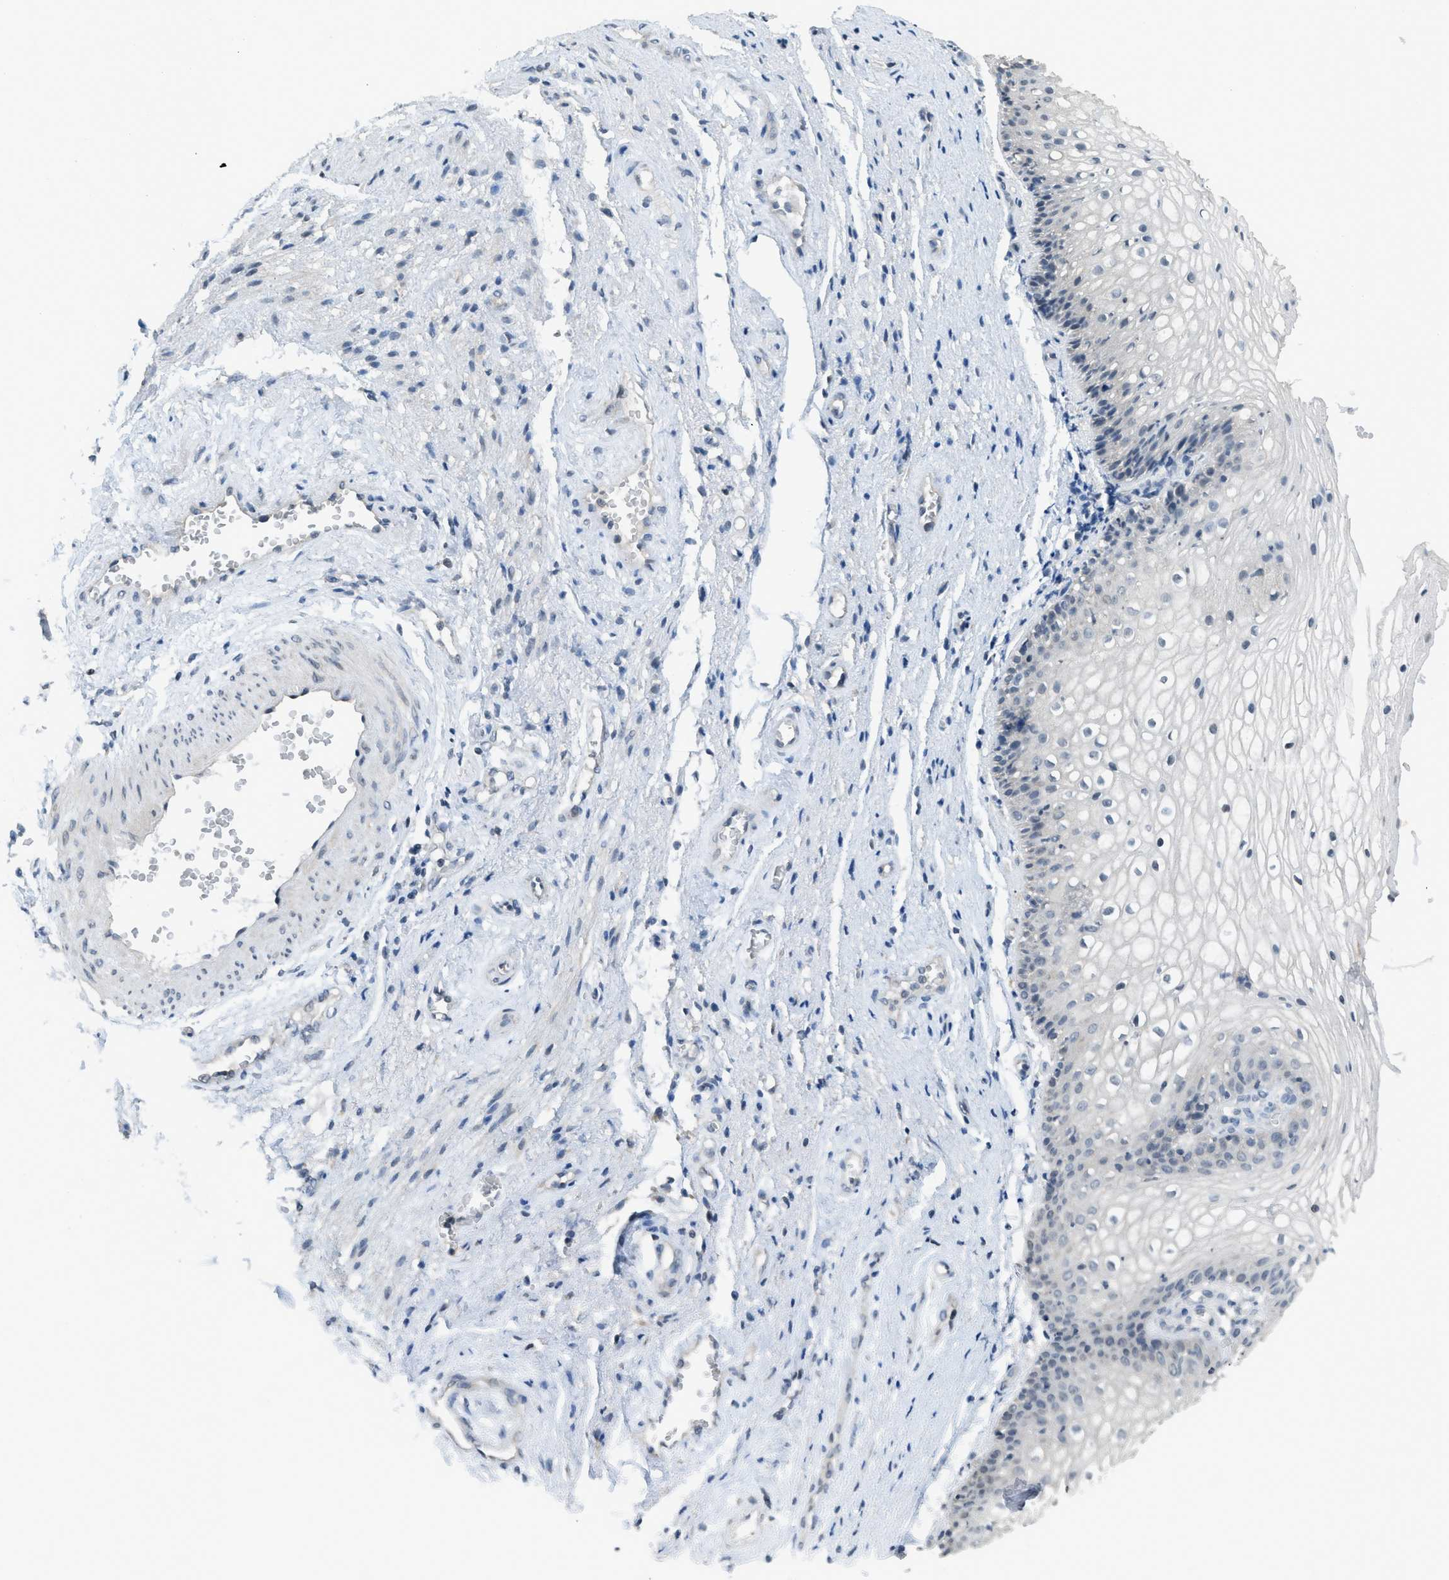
{"staining": {"intensity": "negative", "quantity": "none", "location": "none"}, "tissue": "vagina", "cell_type": "Squamous epithelial cells", "image_type": "normal", "snomed": [{"axis": "morphology", "description": "Normal tissue, NOS"}, {"axis": "topography", "description": "Vagina"}], "caption": "This is a histopathology image of immunohistochemistry staining of unremarkable vagina, which shows no expression in squamous epithelial cells. (DAB (3,3'-diaminobenzidine) immunohistochemistry visualized using brightfield microscopy, high magnification).", "gene": "TXNDC2", "patient": {"sex": "female", "age": 34}}